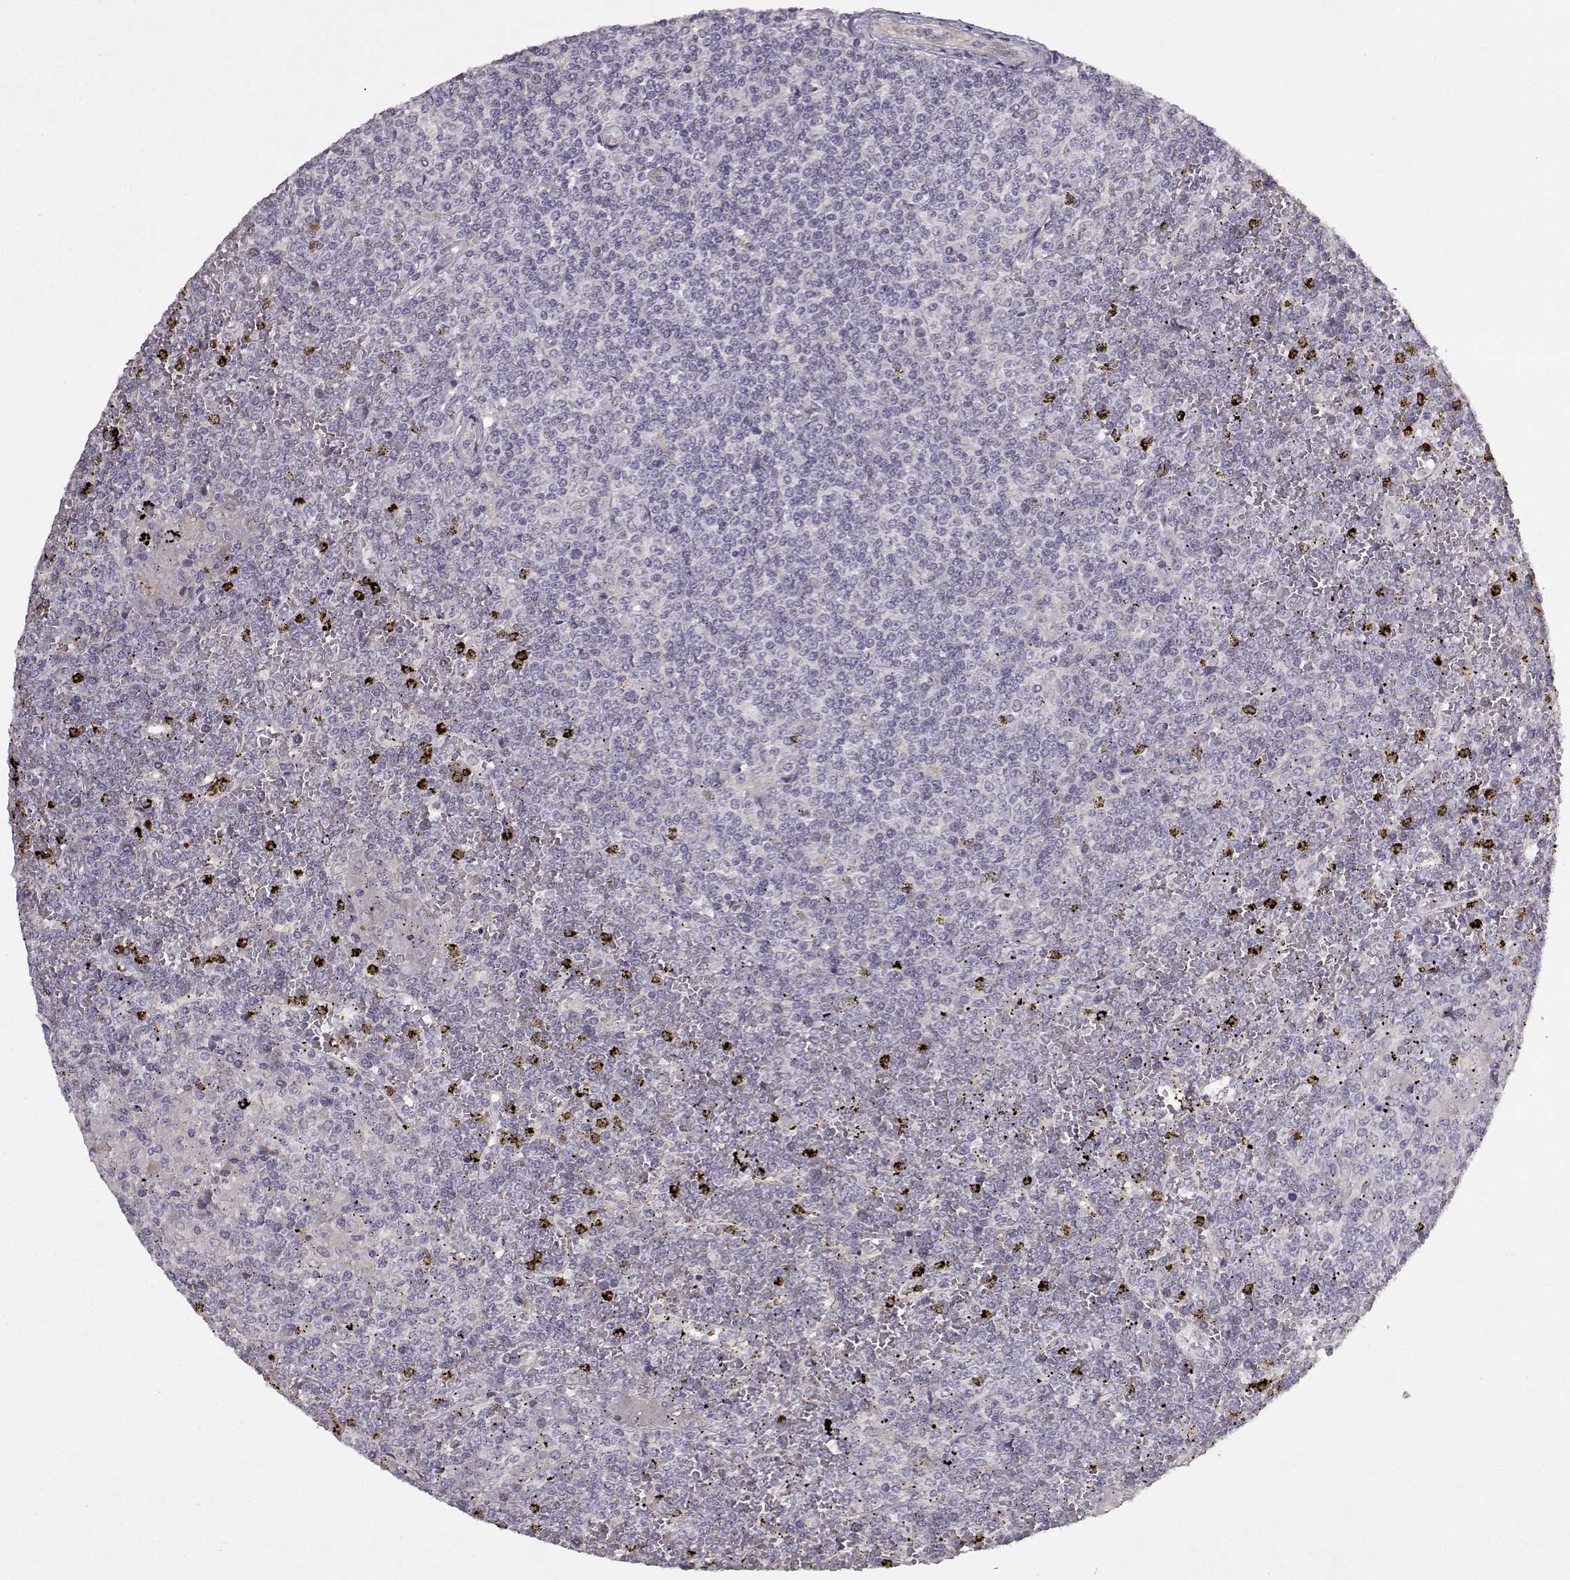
{"staining": {"intensity": "negative", "quantity": "none", "location": "none"}, "tissue": "lymphoma", "cell_type": "Tumor cells", "image_type": "cancer", "snomed": [{"axis": "morphology", "description": "Malignant lymphoma, non-Hodgkin's type, Low grade"}, {"axis": "topography", "description": "Spleen"}], "caption": "This is an immunohistochemistry image of human malignant lymphoma, non-Hodgkin's type (low-grade). There is no positivity in tumor cells.", "gene": "BMX", "patient": {"sex": "female", "age": 19}}